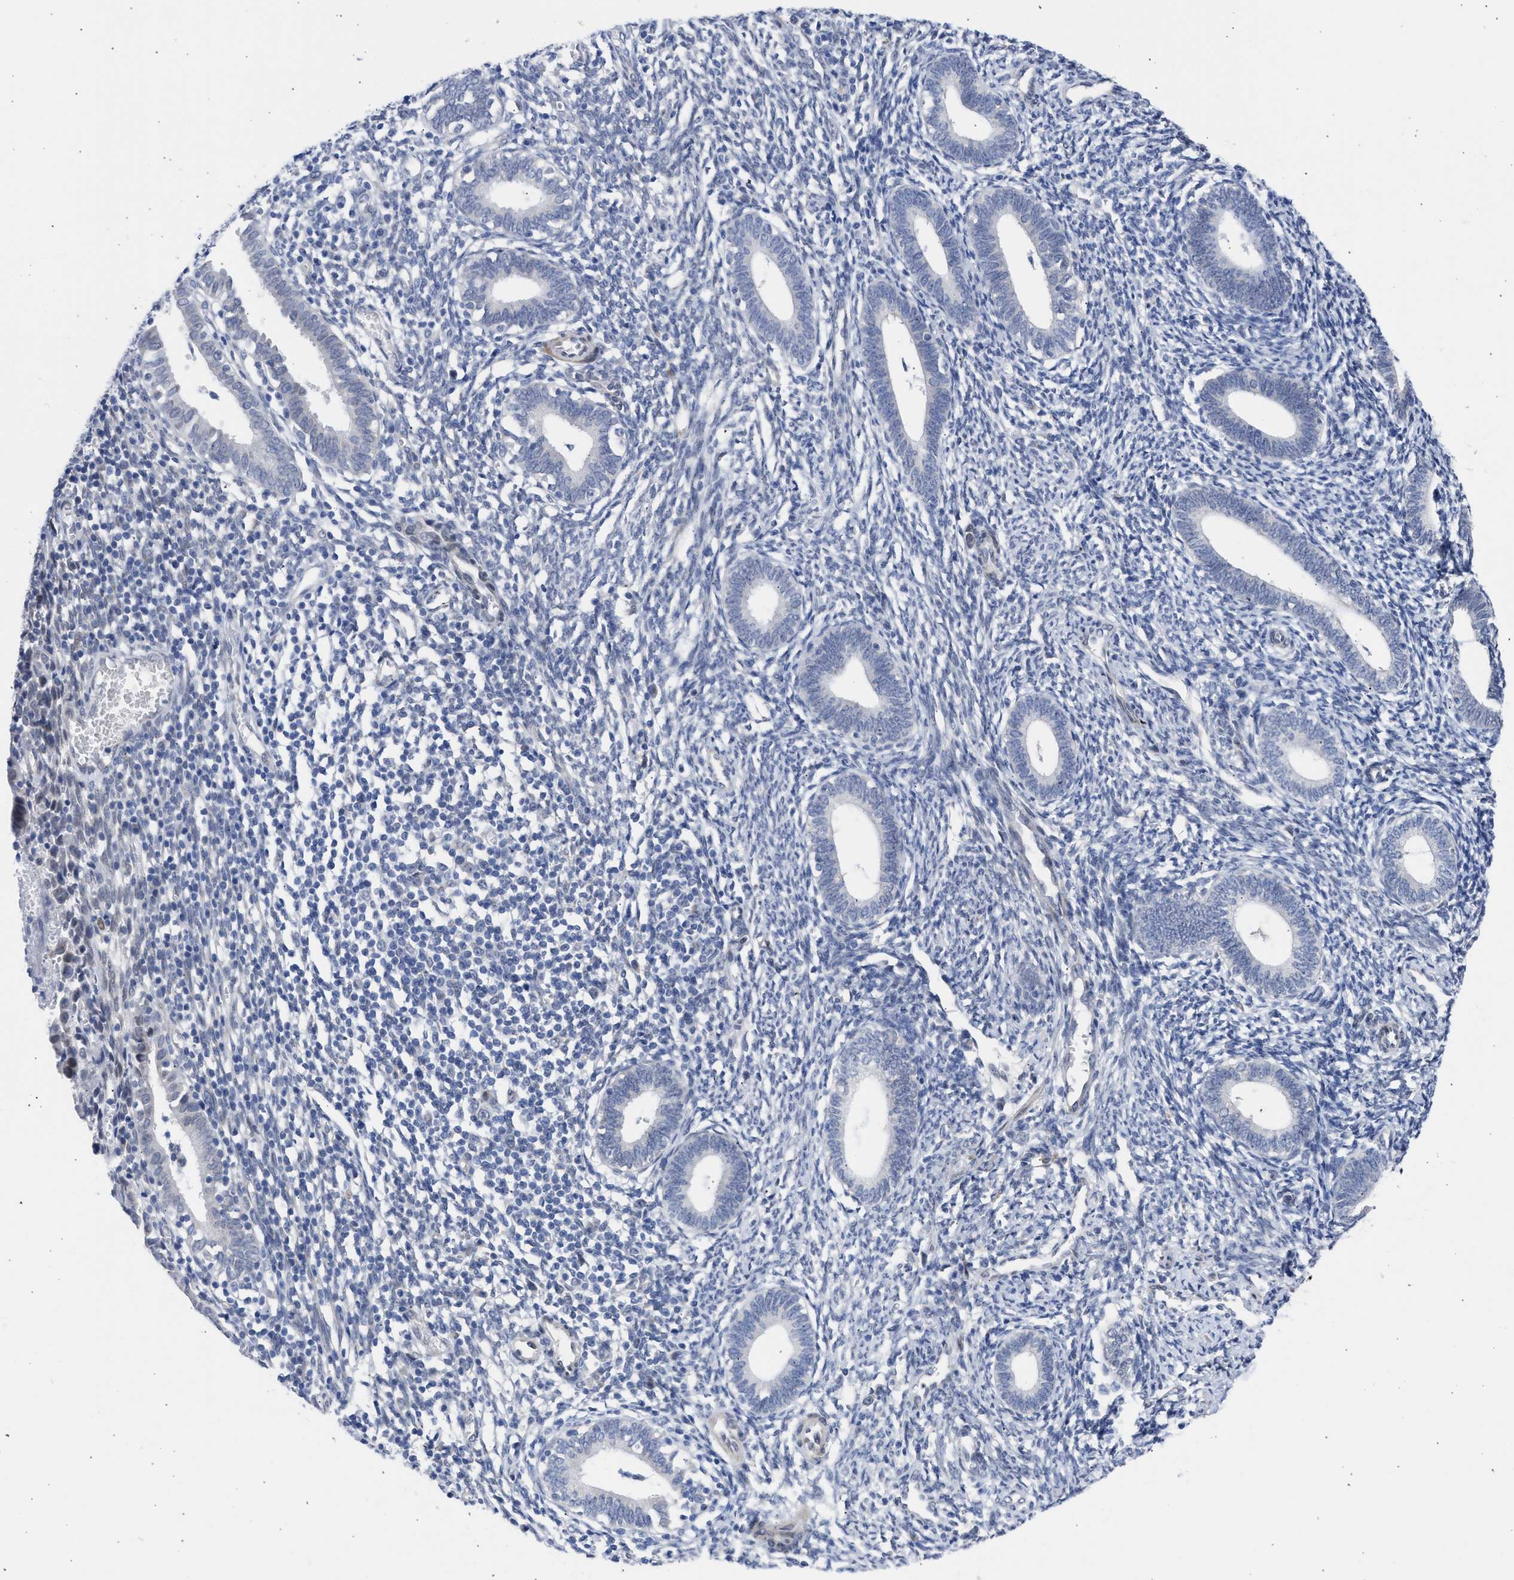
{"staining": {"intensity": "negative", "quantity": "none", "location": "none"}, "tissue": "endometrium", "cell_type": "Cells in endometrial stroma", "image_type": "normal", "snomed": [{"axis": "morphology", "description": "Normal tissue, NOS"}, {"axis": "topography", "description": "Endometrium"}], "caption": "Cells in endometrial stroma show no significant positivity in unremarkable endometrium. The staining was performed using DAB (3,3'-diaminobenzidine) to visualize the protein expression in brown, while the nuclei were stained in blue with hematoxylin (Magnification: 20x).", "gene": "NUP35", "patient": {"sex": "female", "age": 41}}